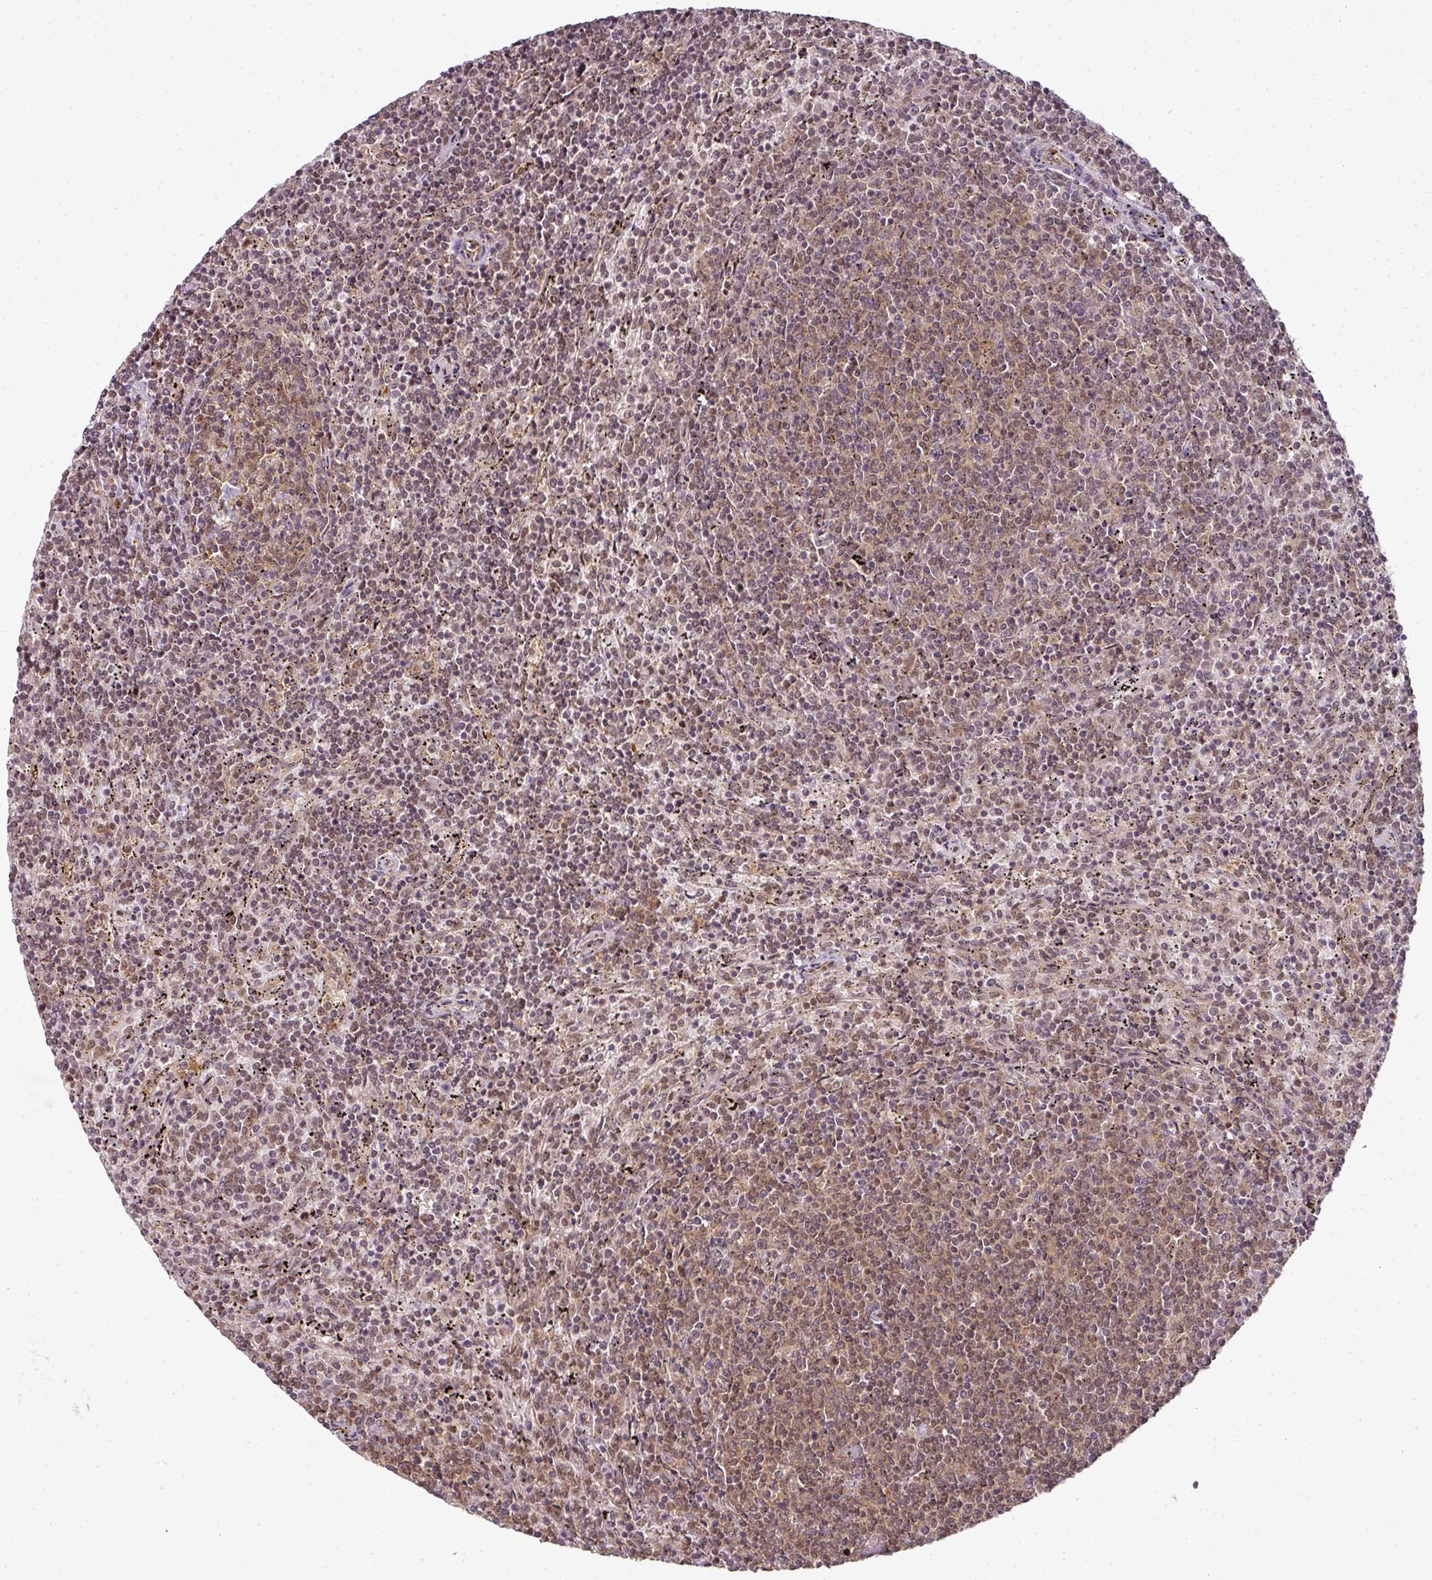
{"staining": {"intensity": "moderate", "quantity": "25%-75%", "location": "cytoplasmic/membranous,nuclear"}, "tissue": "lymphoma", "cell_type": "Tumor cells", "image_type": "cancer", "snomed": [{"axis": "morphology", "description": "Malignant lymphoma, non-Hodgkin's type, Low grade"}, {"axis": "topography", "description": "Spleen"}], "caption": "Low-grade malignant lymphoma, non-Hodgkin's type stained for a protein exhibits moderate cytoplasmic/membranous and nuclear positivity in tumor cells.", "gene": "ANKRD18A", "patient": {"sex": "female", "age": 50}}